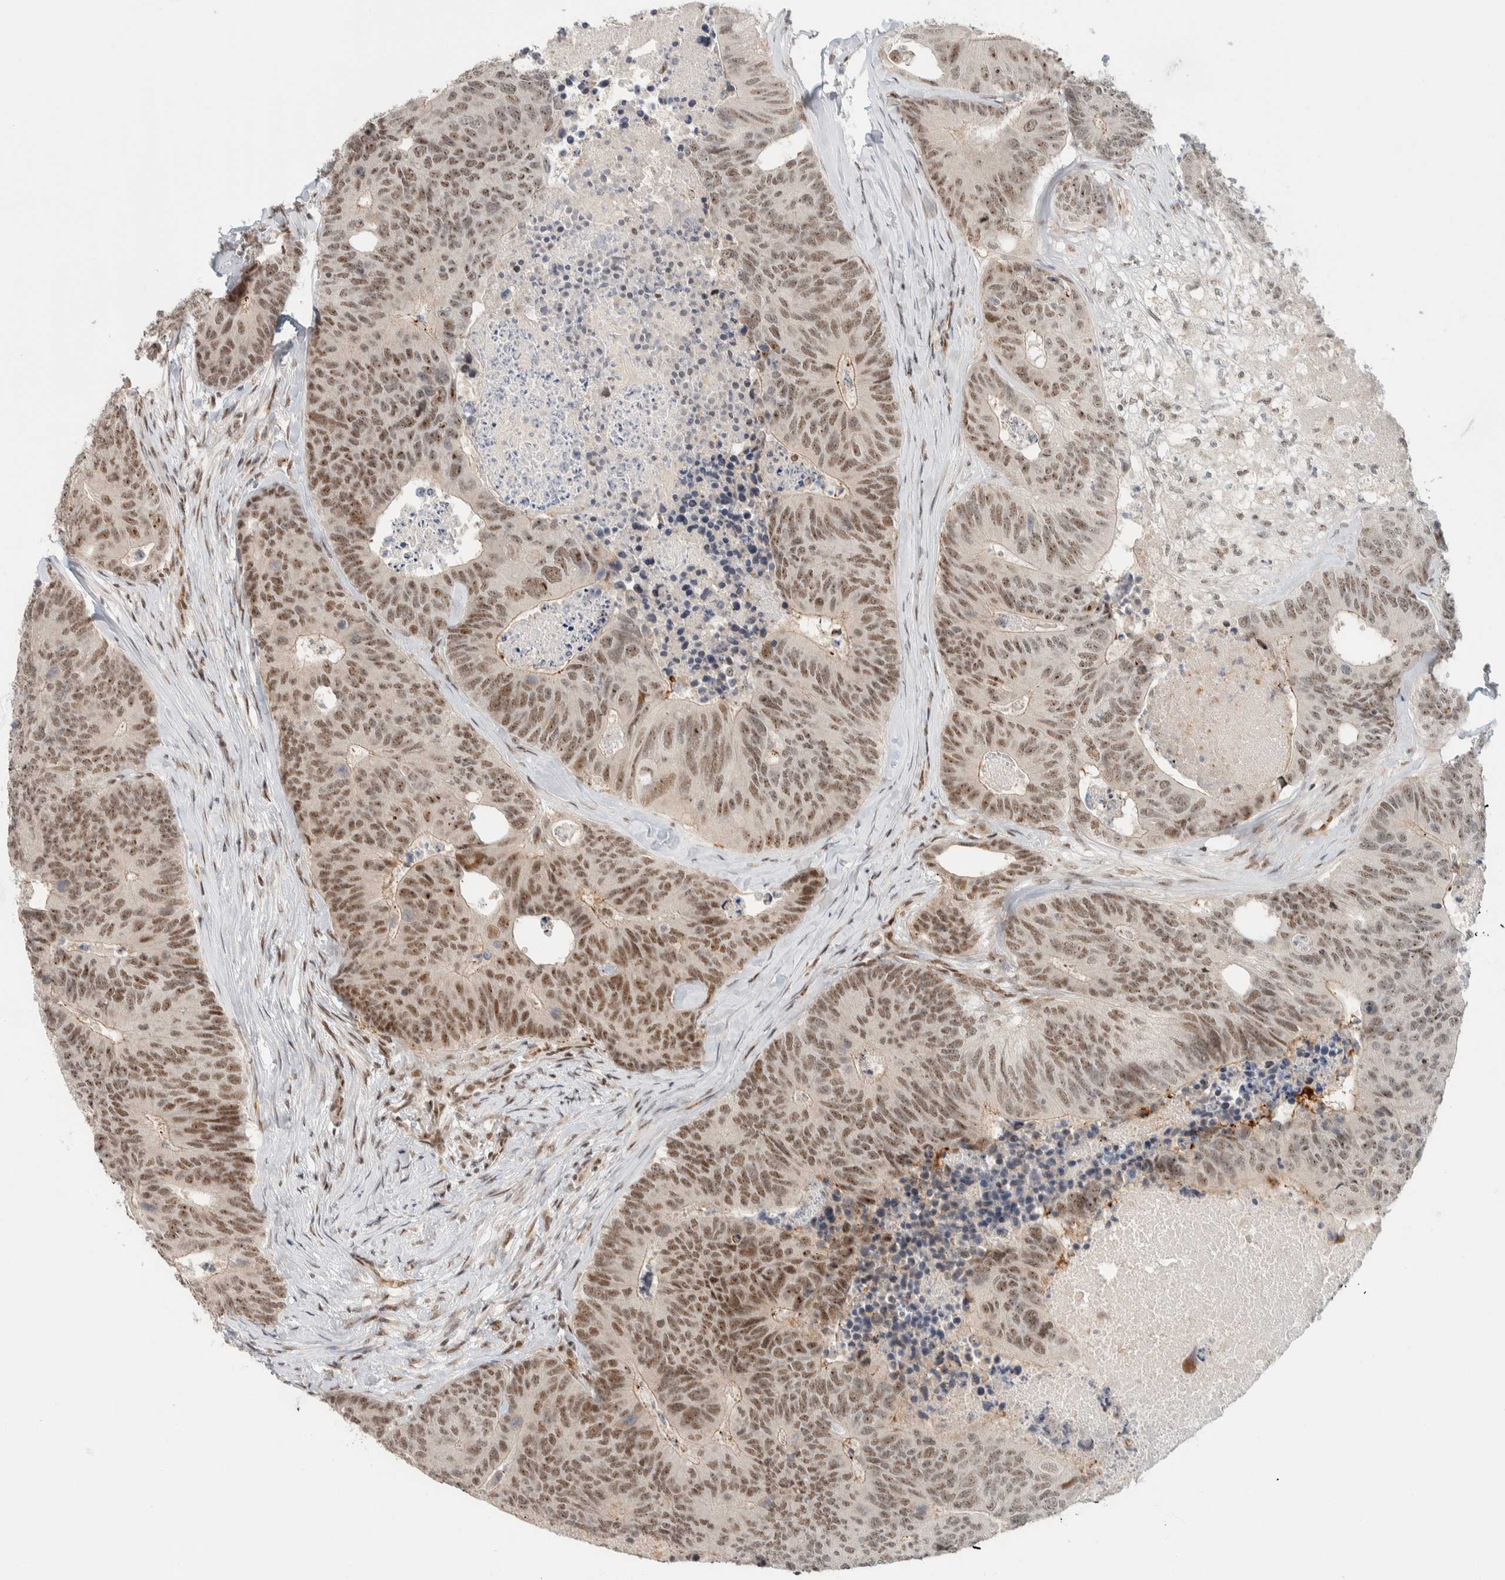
{"staining": {"intensity": "moderate", "quantity": ">75%", "location": "nuclear"}, "tissue": "colorectal cancer", "cell_type": "Tumor cells", "image_type": "cancer", "snomed": [{"axis": "morphology", "description": "Adenocarcinoma, NOS"}, {"axis": "topography", "description": "Colon"}], "caption": "This is an image of immunohistochemistry (IHC) staining of colorectal cancer (adenocarcinoma), which shows moderate positivity in the nuclear of tumor cells.", "gene": "ZBTB2", "patient": {"sex": "female", "age": 67}}